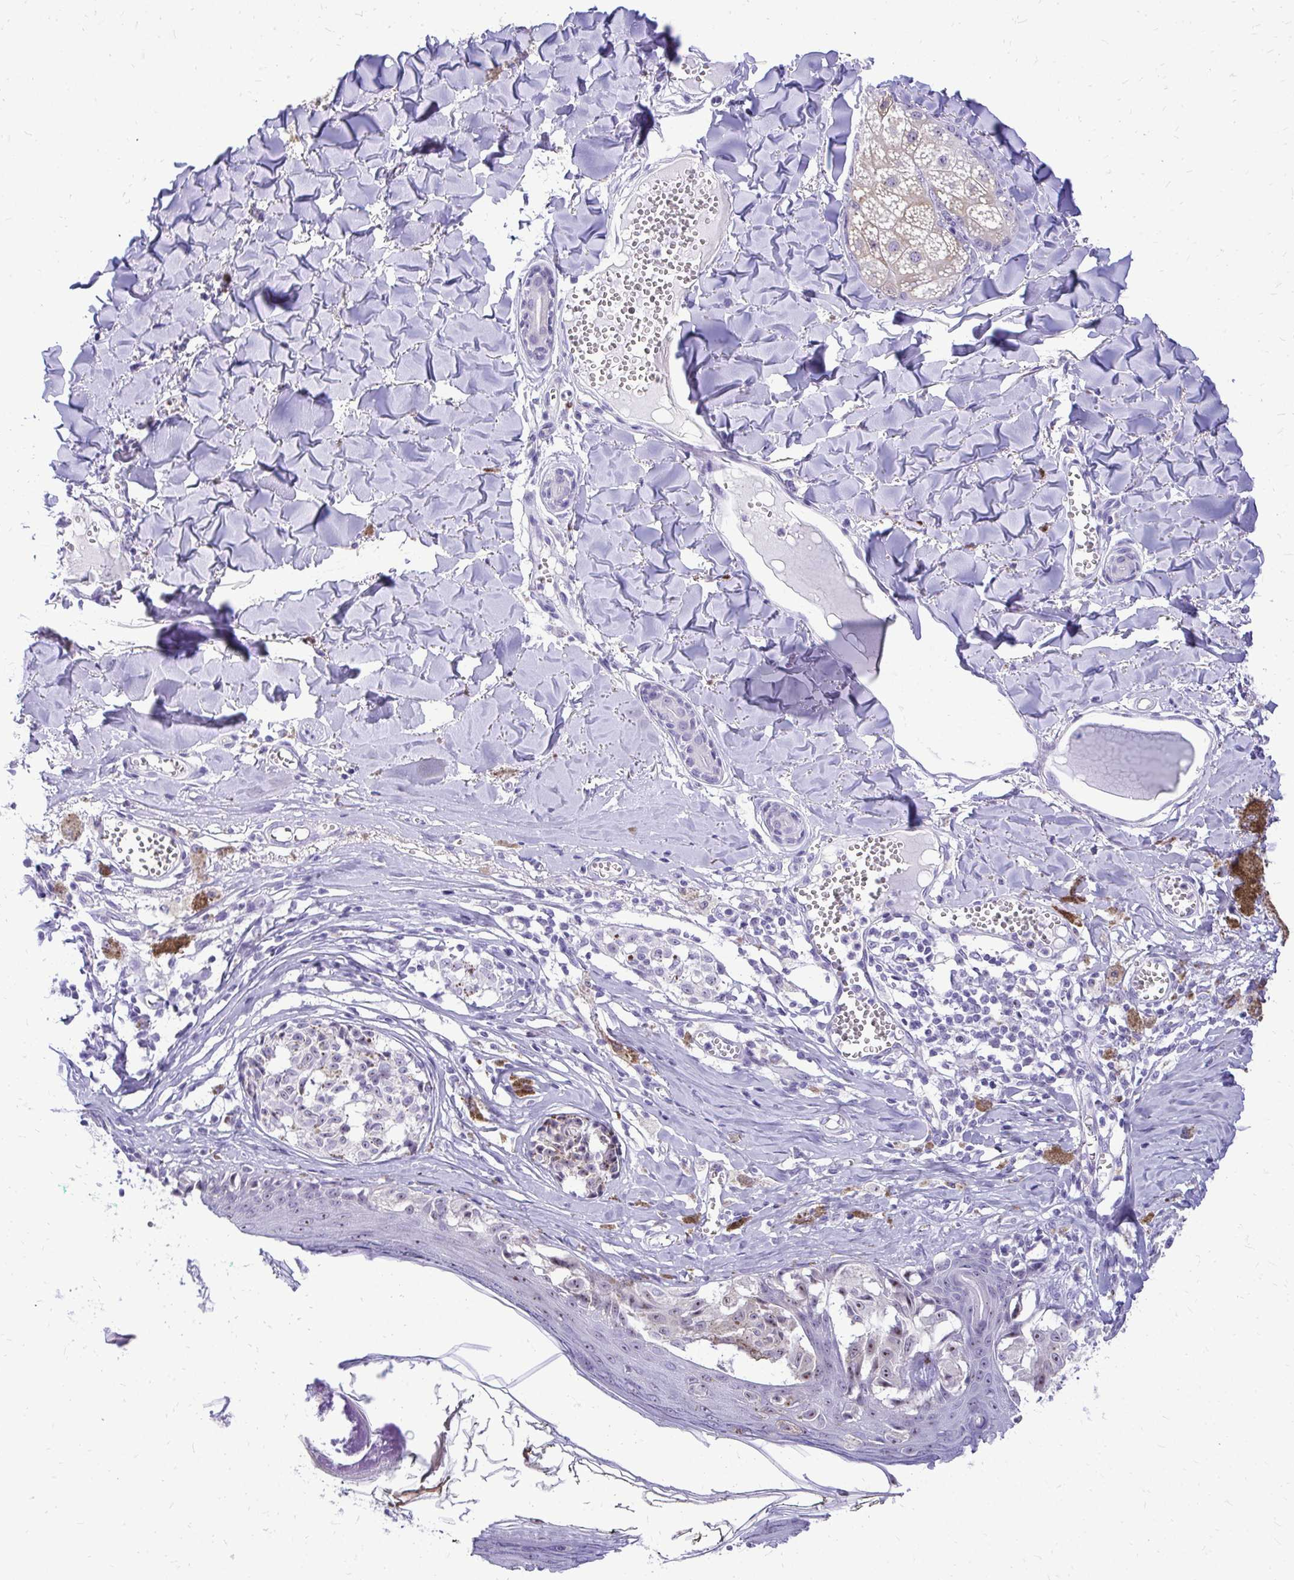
{"staining": {"intensity": "negative", "quantity": "none", "location": "none"}, "tissue": "melanoma", "cell_type": "Tumor cells", "image_type": "cancer", "snomed": [{"axis": "morphology", "description": "Malignant melanoma, NOS"}, {"axis": "topography", "description": "Skin"}], "caption": "This is a histopathology image of immunohistochemistry staining of malignant melanoma, which shows no positivity in tumor cells.", "gene": "NIFK", "patient": {"sex": "female", "age": 43}}